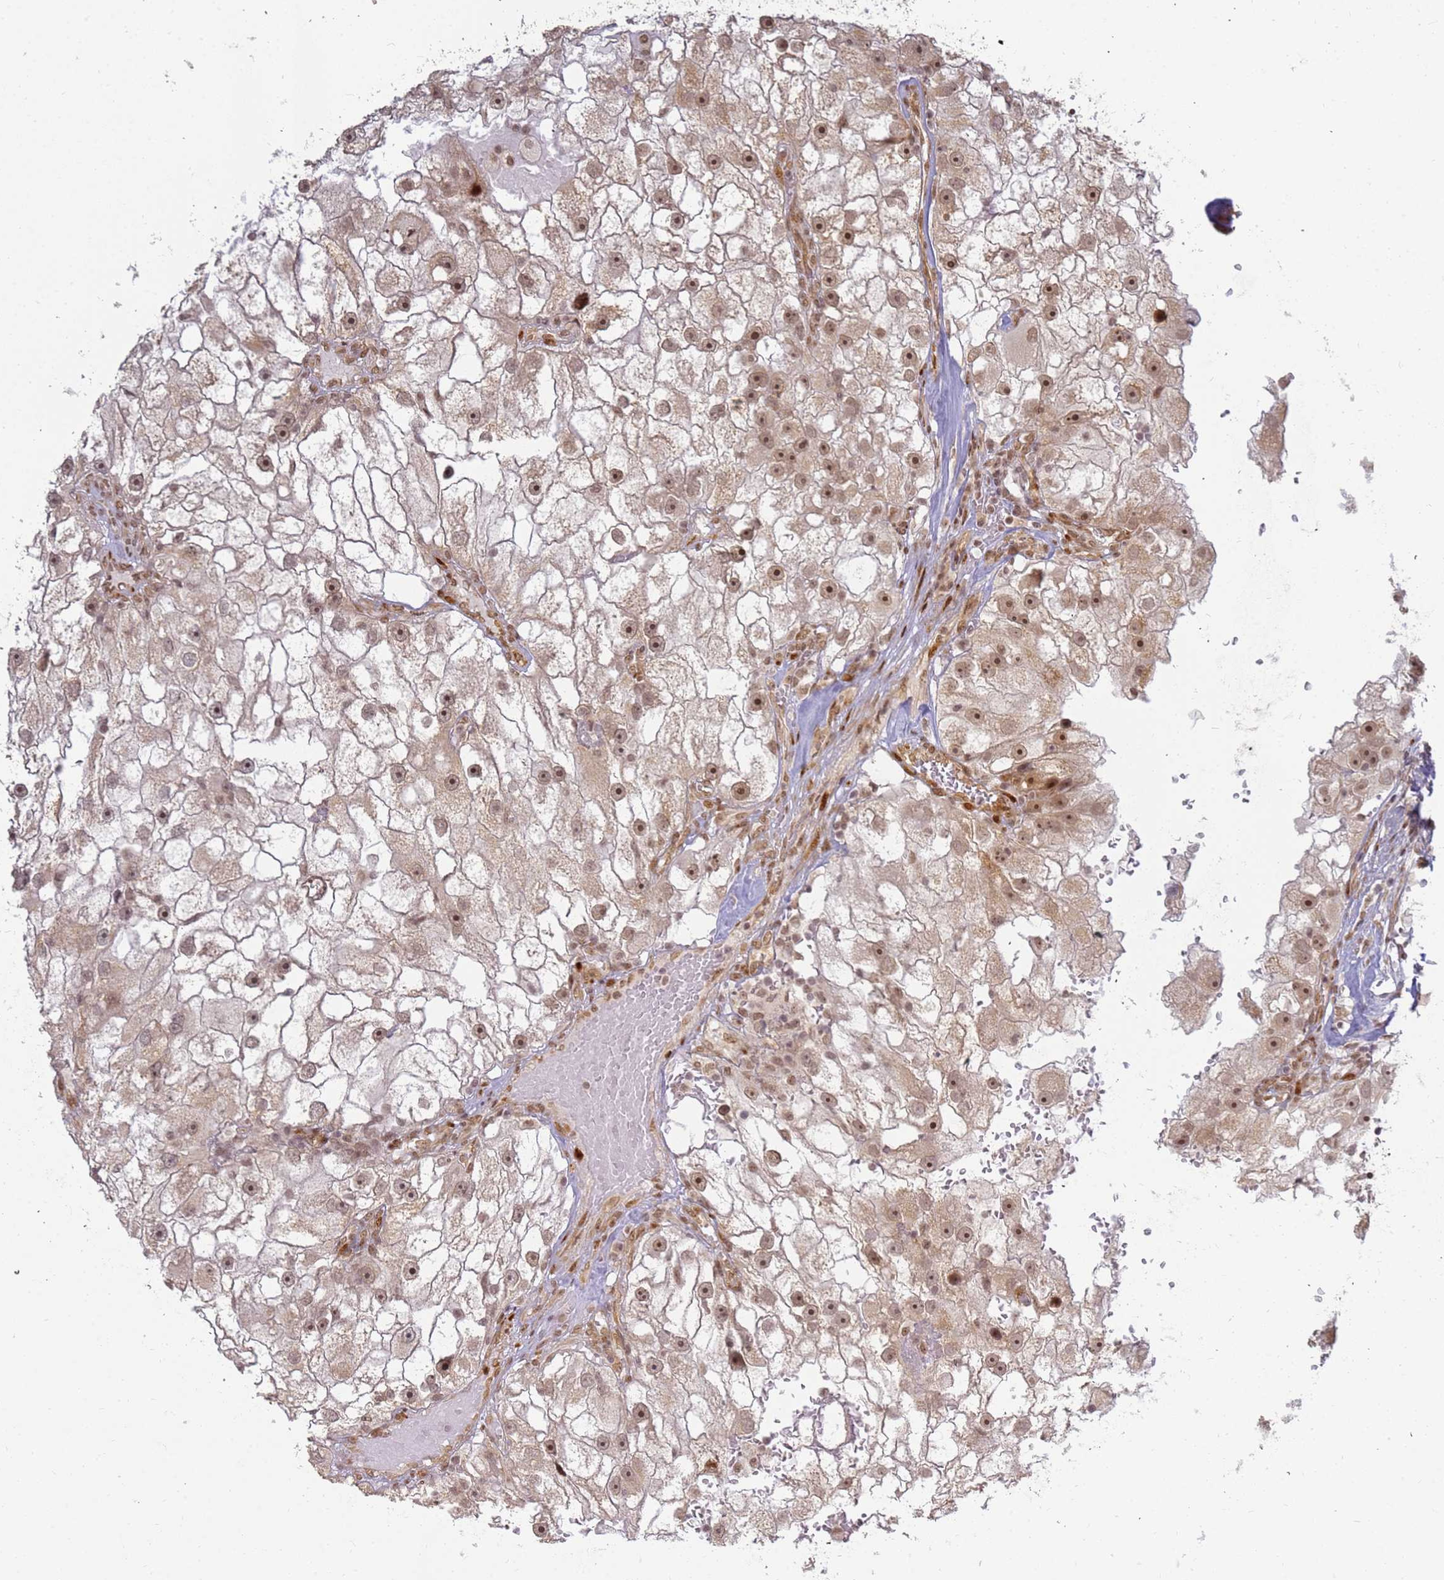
{"staining": {"intensity": "moderate", "quantity": ">75%", "location": "cytoplasmic/membranous,nuclear"}, "tissue": "renal cancer", "cell_type": "Tumor cells", "image_type": "cancer", "snomed": [{"axis": "morphology", "description": "Adenocarcinoma, NOS"}, {"axis": "topography", "description": "Kidney"}], "caption": "High-power microscopy captured an immunohistochemistry image of adenocarcinoma (renal), revealing moderate cytoplasmic/membranous and nuclear staining in approximately >75% of tumor cells.", "gene": "ABCA2", "patient": {"sex": "male", "age": 63}}